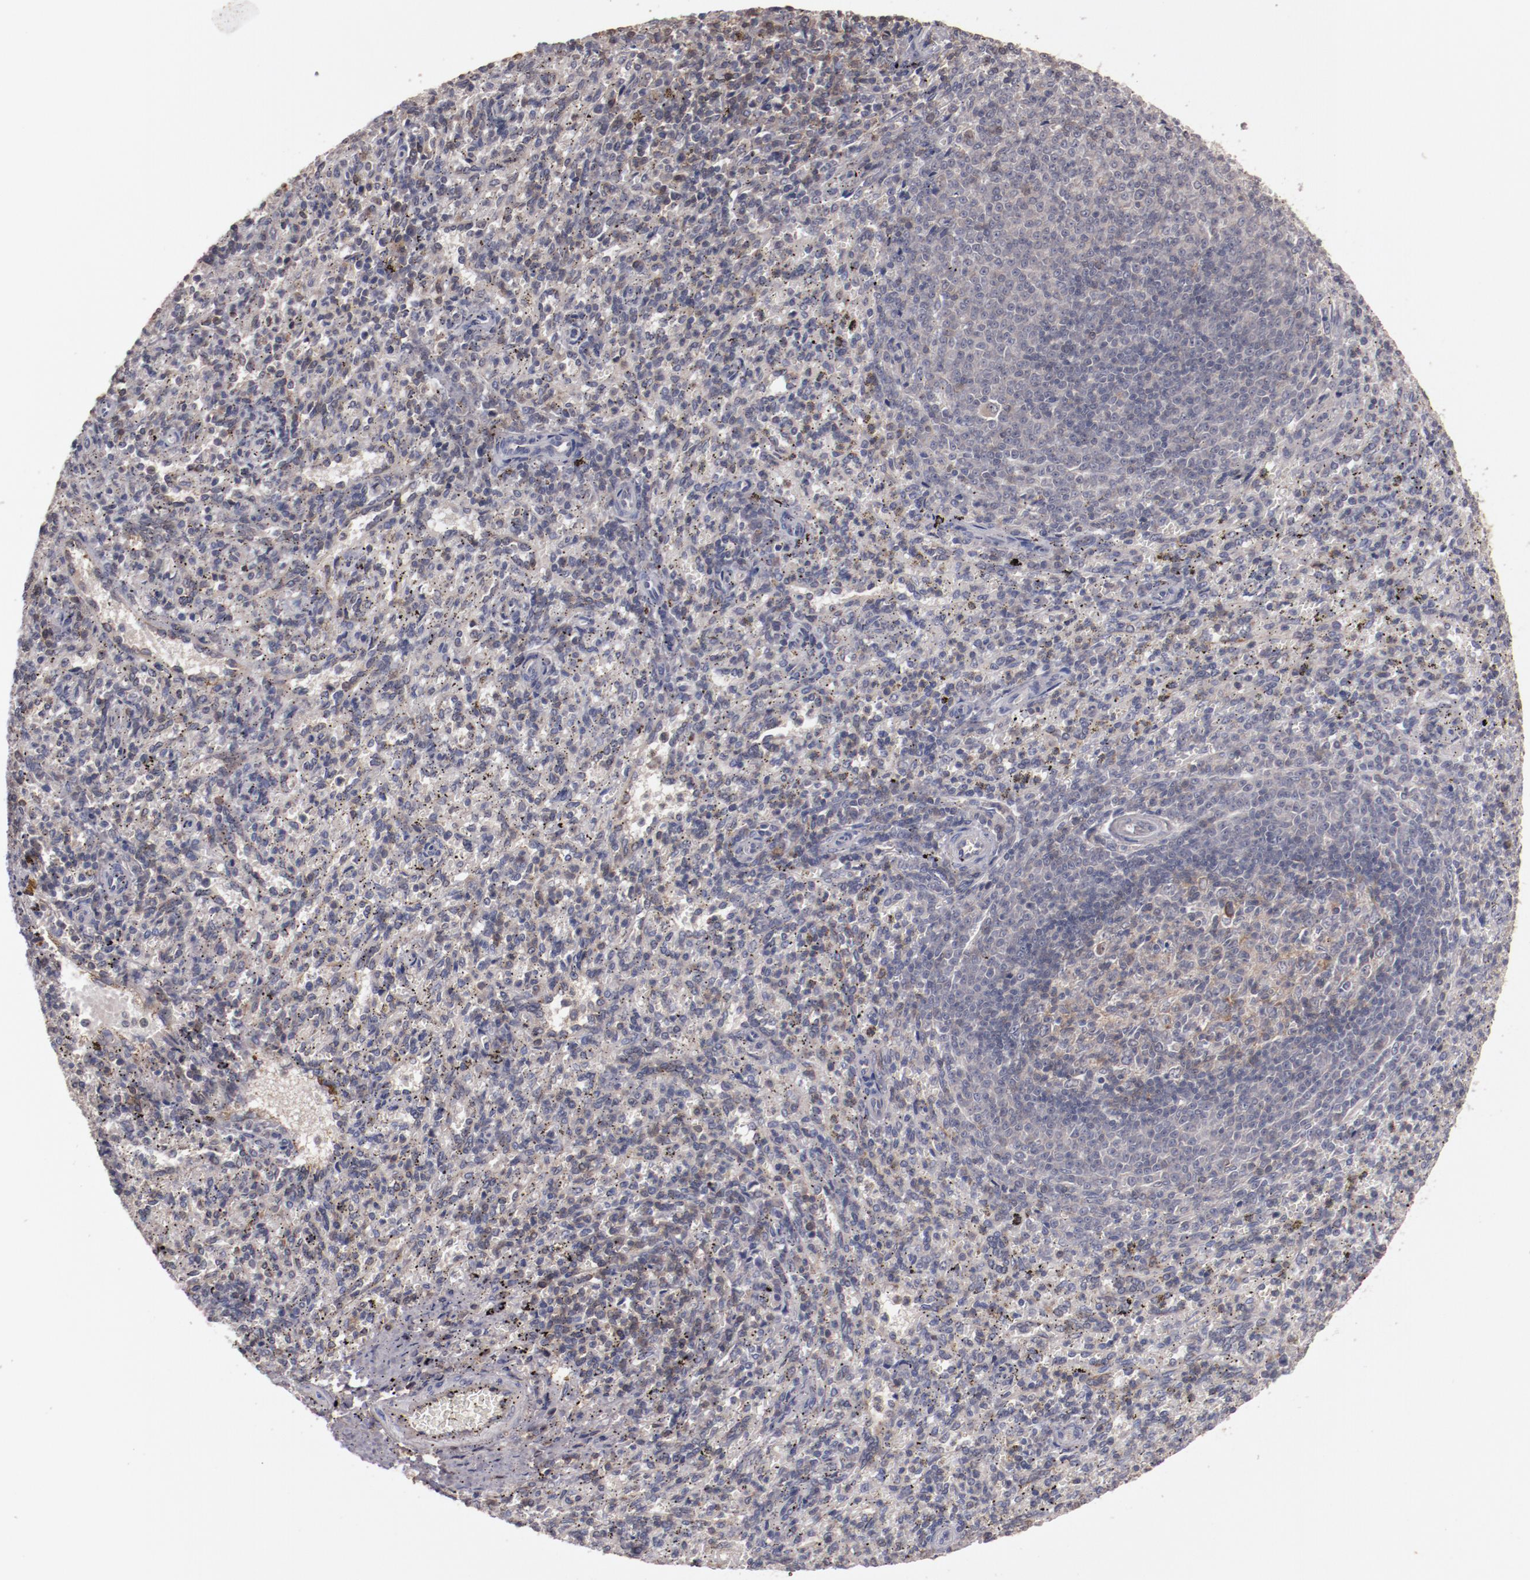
{"staining": {"intensity": "negative", "quantity": "none", "location": "none"}, "tissue": "spleen", "cell_type": "Cells in red pulp", "image_type": "normal", "snomed": [{"axis": "morphology", "description": "Normal tissue, NOS"}, {"axis": "topography", "description": "Spleen"}], "caption": "Human spleen stained for a protein using IHC demonstrates no staining in cells in red pulp.", "gene": "MBL2", "patient": {"sex": "female", "age": 10}}